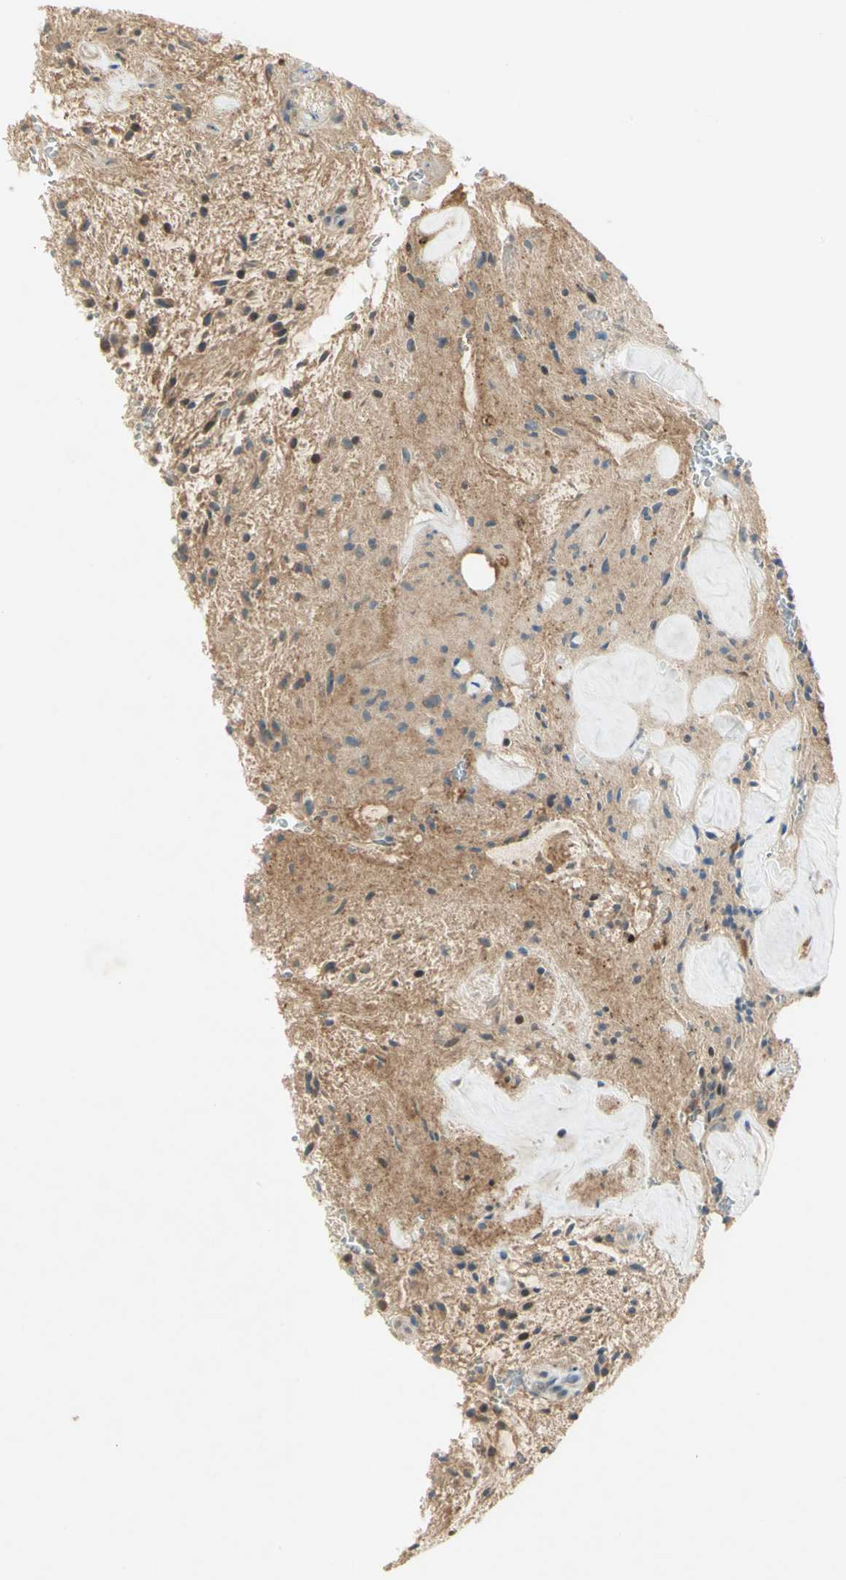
{"staining": {"intensity": "strong", "quantity": "<25%", "location": "nuclear"}, "tissue": "glioma", "cell_type": "Tumor cells", "image_type": "cancer", "snomed": [{"axis": "morphology", "description": "Glioma, malignant, NOS"}, {"axis": "topography", "description": "Cerebellum"}], "caption": "Immunohistochemical staining of human malignant glioma displays medium levels of strong nuclear expression in about <25% of tumor cells. (DAB (3,3'-diaminobenzidine) IHC with brightfield microscopy, high magnification).", "gene": "BIRC2", "patient": {"sex": "female", "age": 10}}